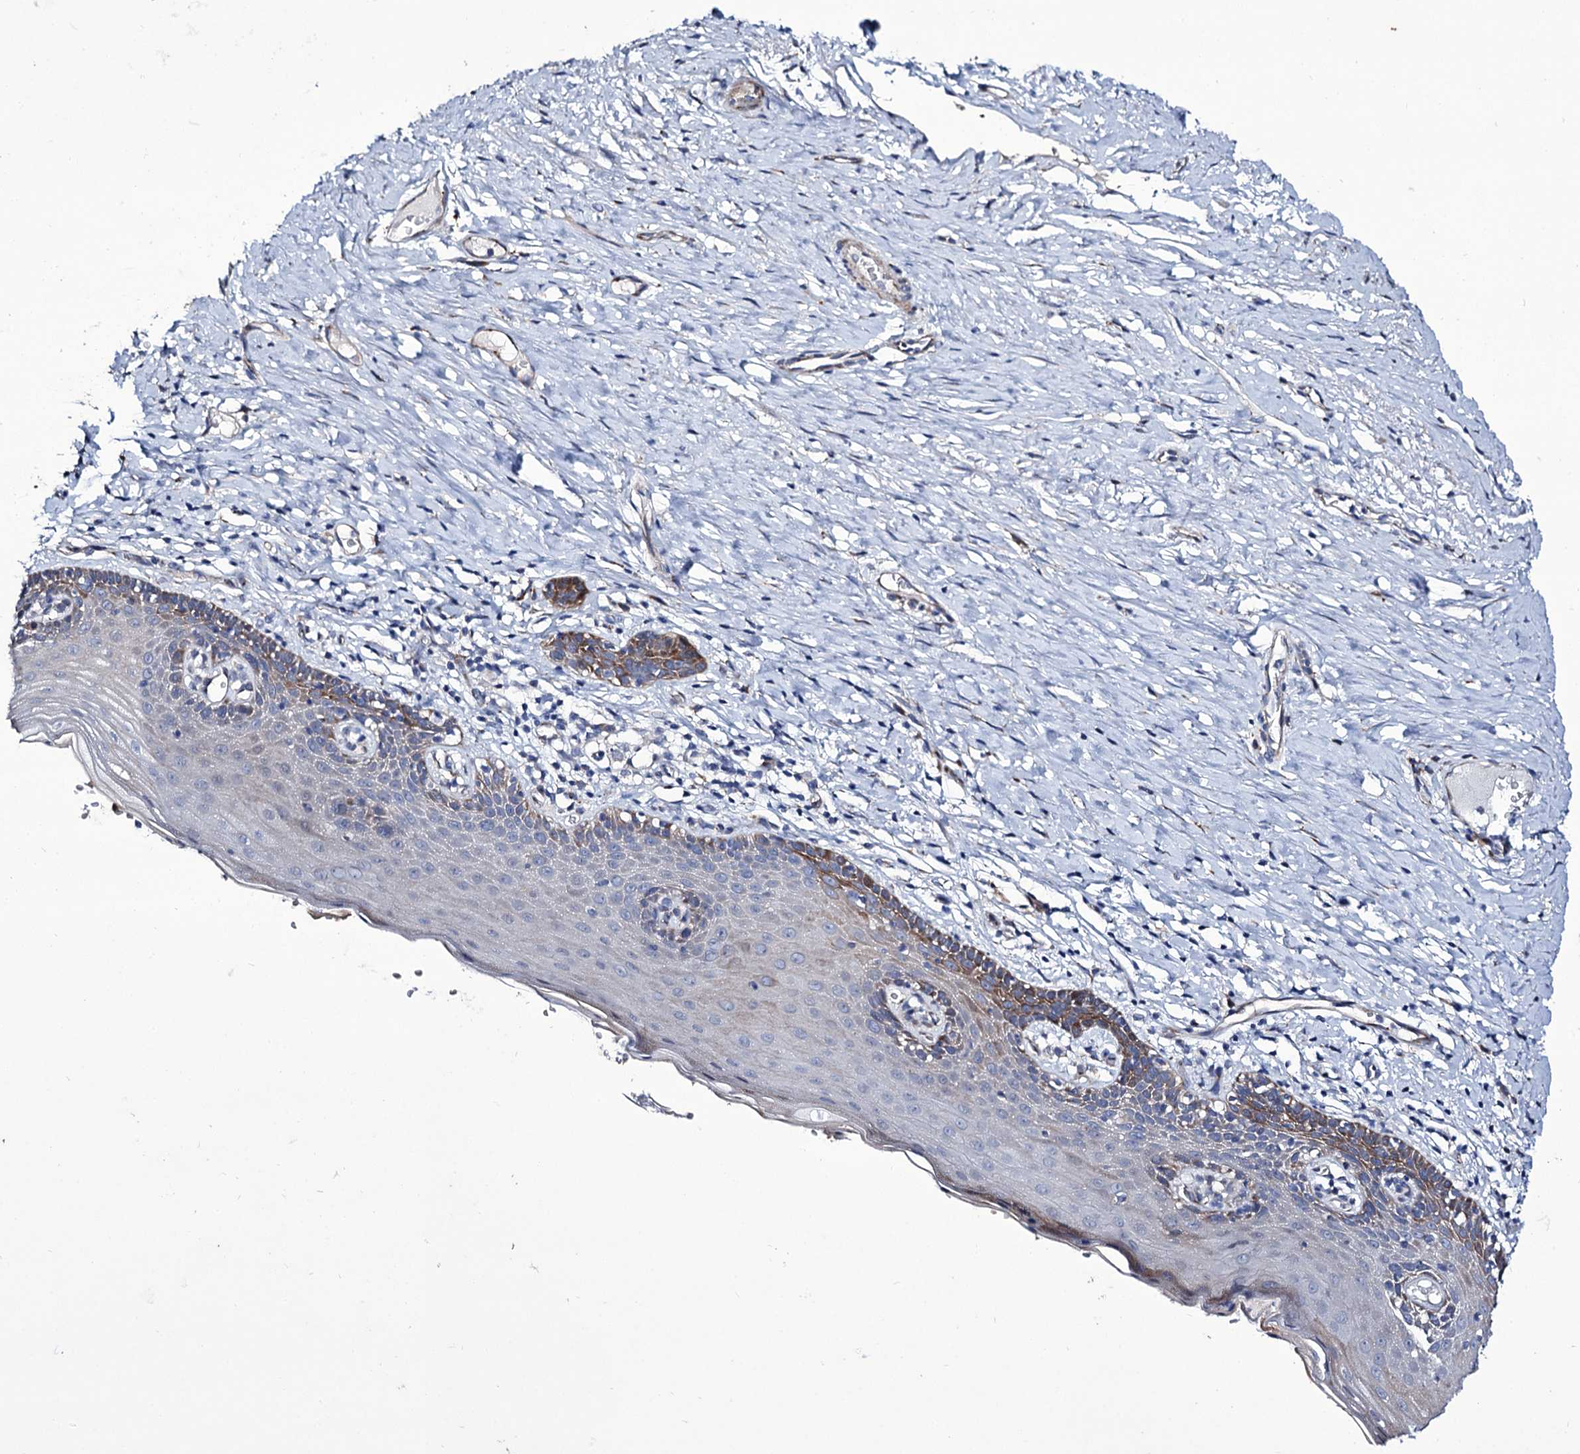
{"staining": {"intensity": "negative", "quantity": "none", "location": "none"}, "tissue": "cervix", "cell_type": "Glandular cells", "image_type": "normal", "snomed": [{"axis": "morphology", "description": "Normal tissue, NOS"}, {"axis": "topography", "description": "Cervix"}], "caption": "Immunohistochemistry (IHC) of unremarkable cervix exhibits no staining in glandular cells.", "gene": "TUBGCP5", "patient": {"sex": "female", "age": 42}}